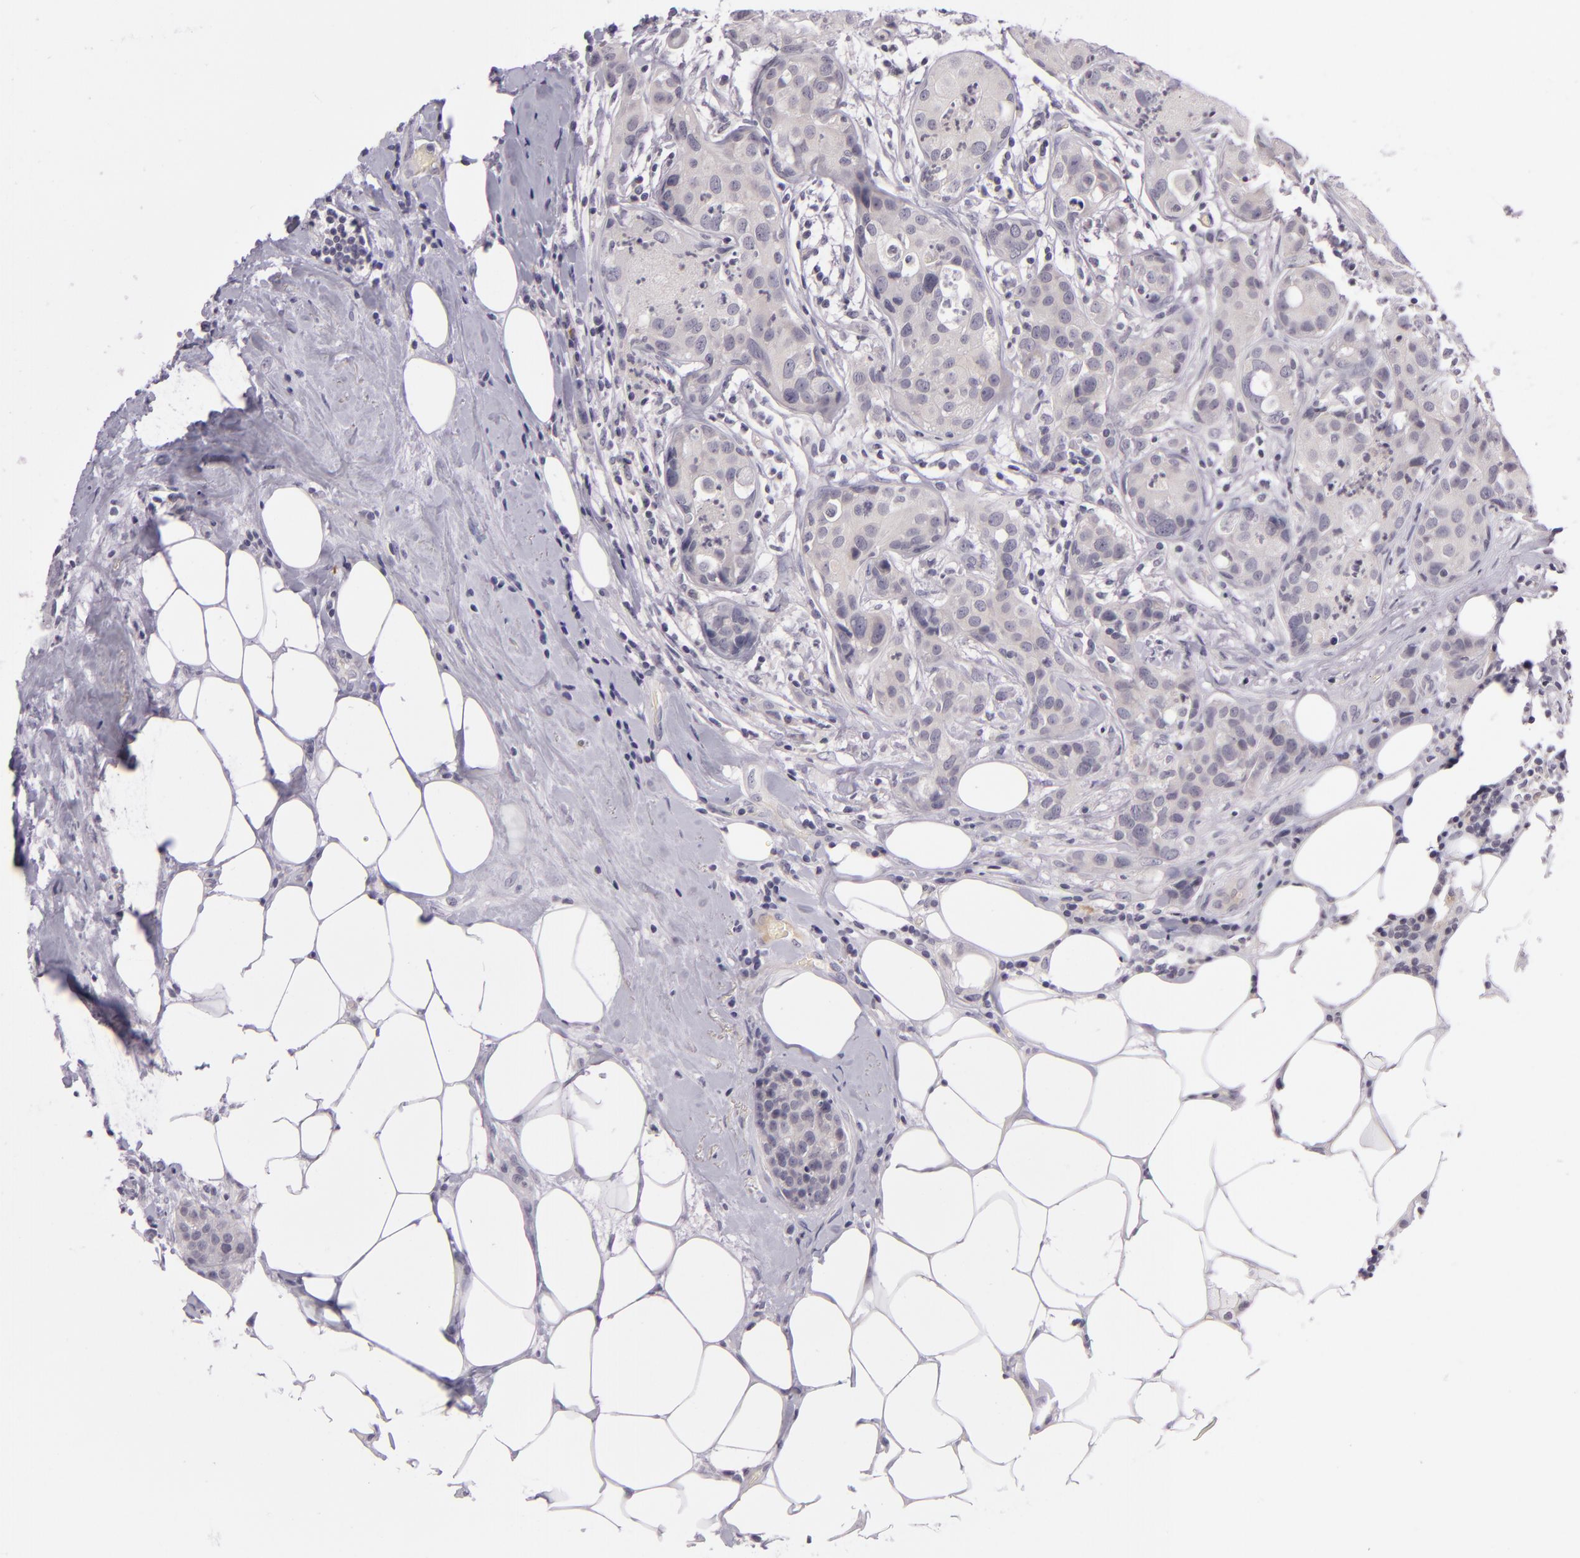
{"staining": {"intensity": "negative", "quantity": "none", "location": "none"}, "tissue": "breast cancer", "cell_type": "Tumor cells", "image_type": "cancer", "snomed": [{"axis": "morphology", "description": "Duct carcinoma"}, {"axis": "topography", "description": "Breast"}], "caption": "The histopathology image reveals no staining of tumor cells in breast cancer.", "gene": "DAG1", "patient": {"sex": "female", "age": 45}}